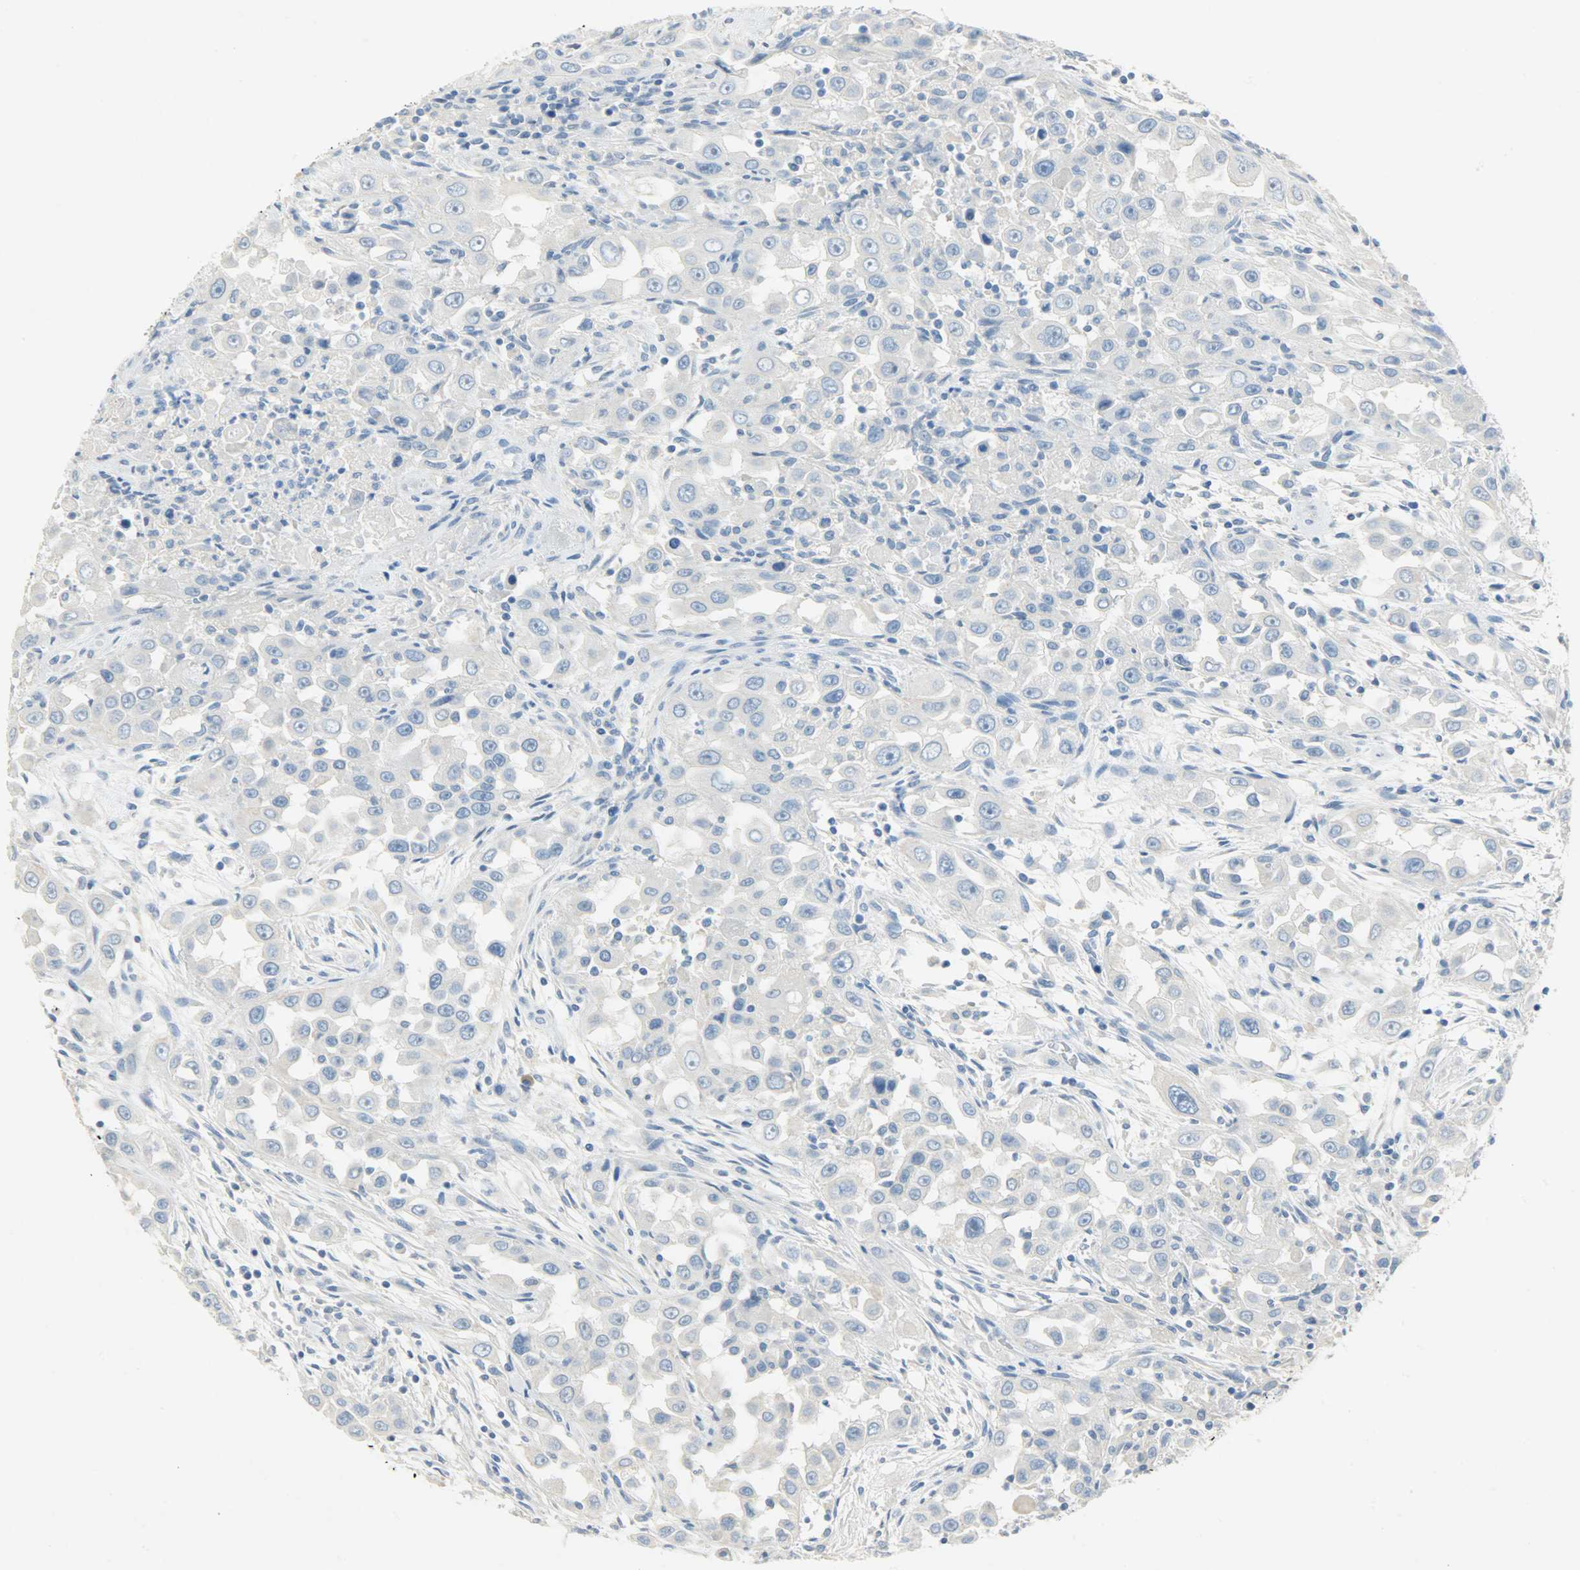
{"staining": {"intensity": "negative", "quantity": "none", "location": "none"}, "tissue": "head and neck cancer", "cell_type": "Tumor cells", "image_type": "cancer", "snomed": [{"axis": "morphology", "description": "Carcinoma, NOS"}, {"axis": "topography", "description": "Head-Neck"}], "caption": "IHC photomicrograph of head and neck cancer stained for a protein (brown), which exhibits no positivity in tumor cells.", "gene": "PROM1", "patient": {"sex": "male", "age": 87}}